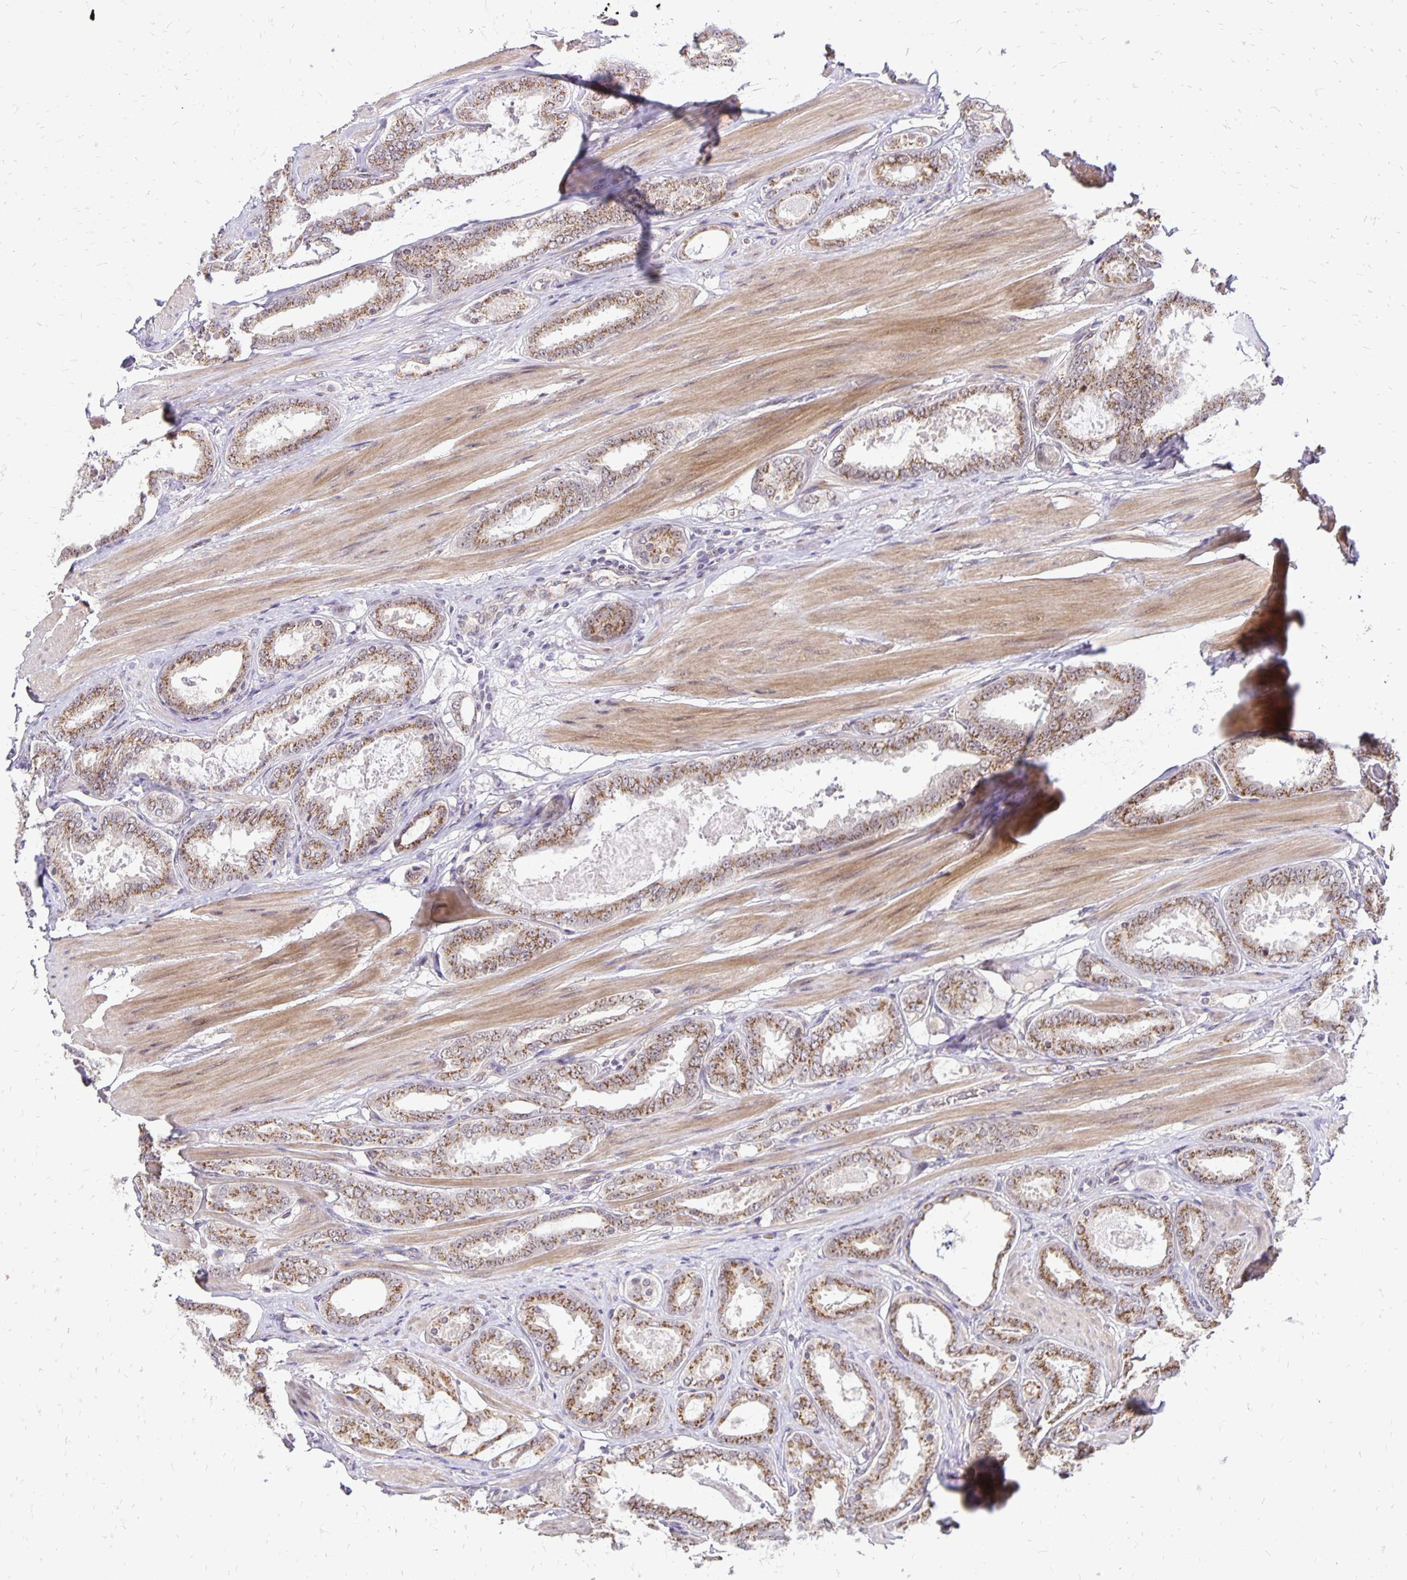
{"staining": {"intensity": "moderate", "quantity": ">75%", "location": "cytoplasmic/membranous"}, "tissue": "prostate cancer", "cell_type": "Tumor cells", "image_type": "cancer", "snomed": [{"axis": "morphology", "description": "Adenocarcinoma, High grade"}, {"axis": "topography", "description": "Prostate"}], "caption": "DAB (3,3'-diaminobenzidine) immunohistochemical staining of prostate cancer exhibits moderate cytoplasmic/membranous protein expression in about >75% of tumor cells.", "gene": "GOLGA5", "patient": {"sex": "male", "age": 63}}